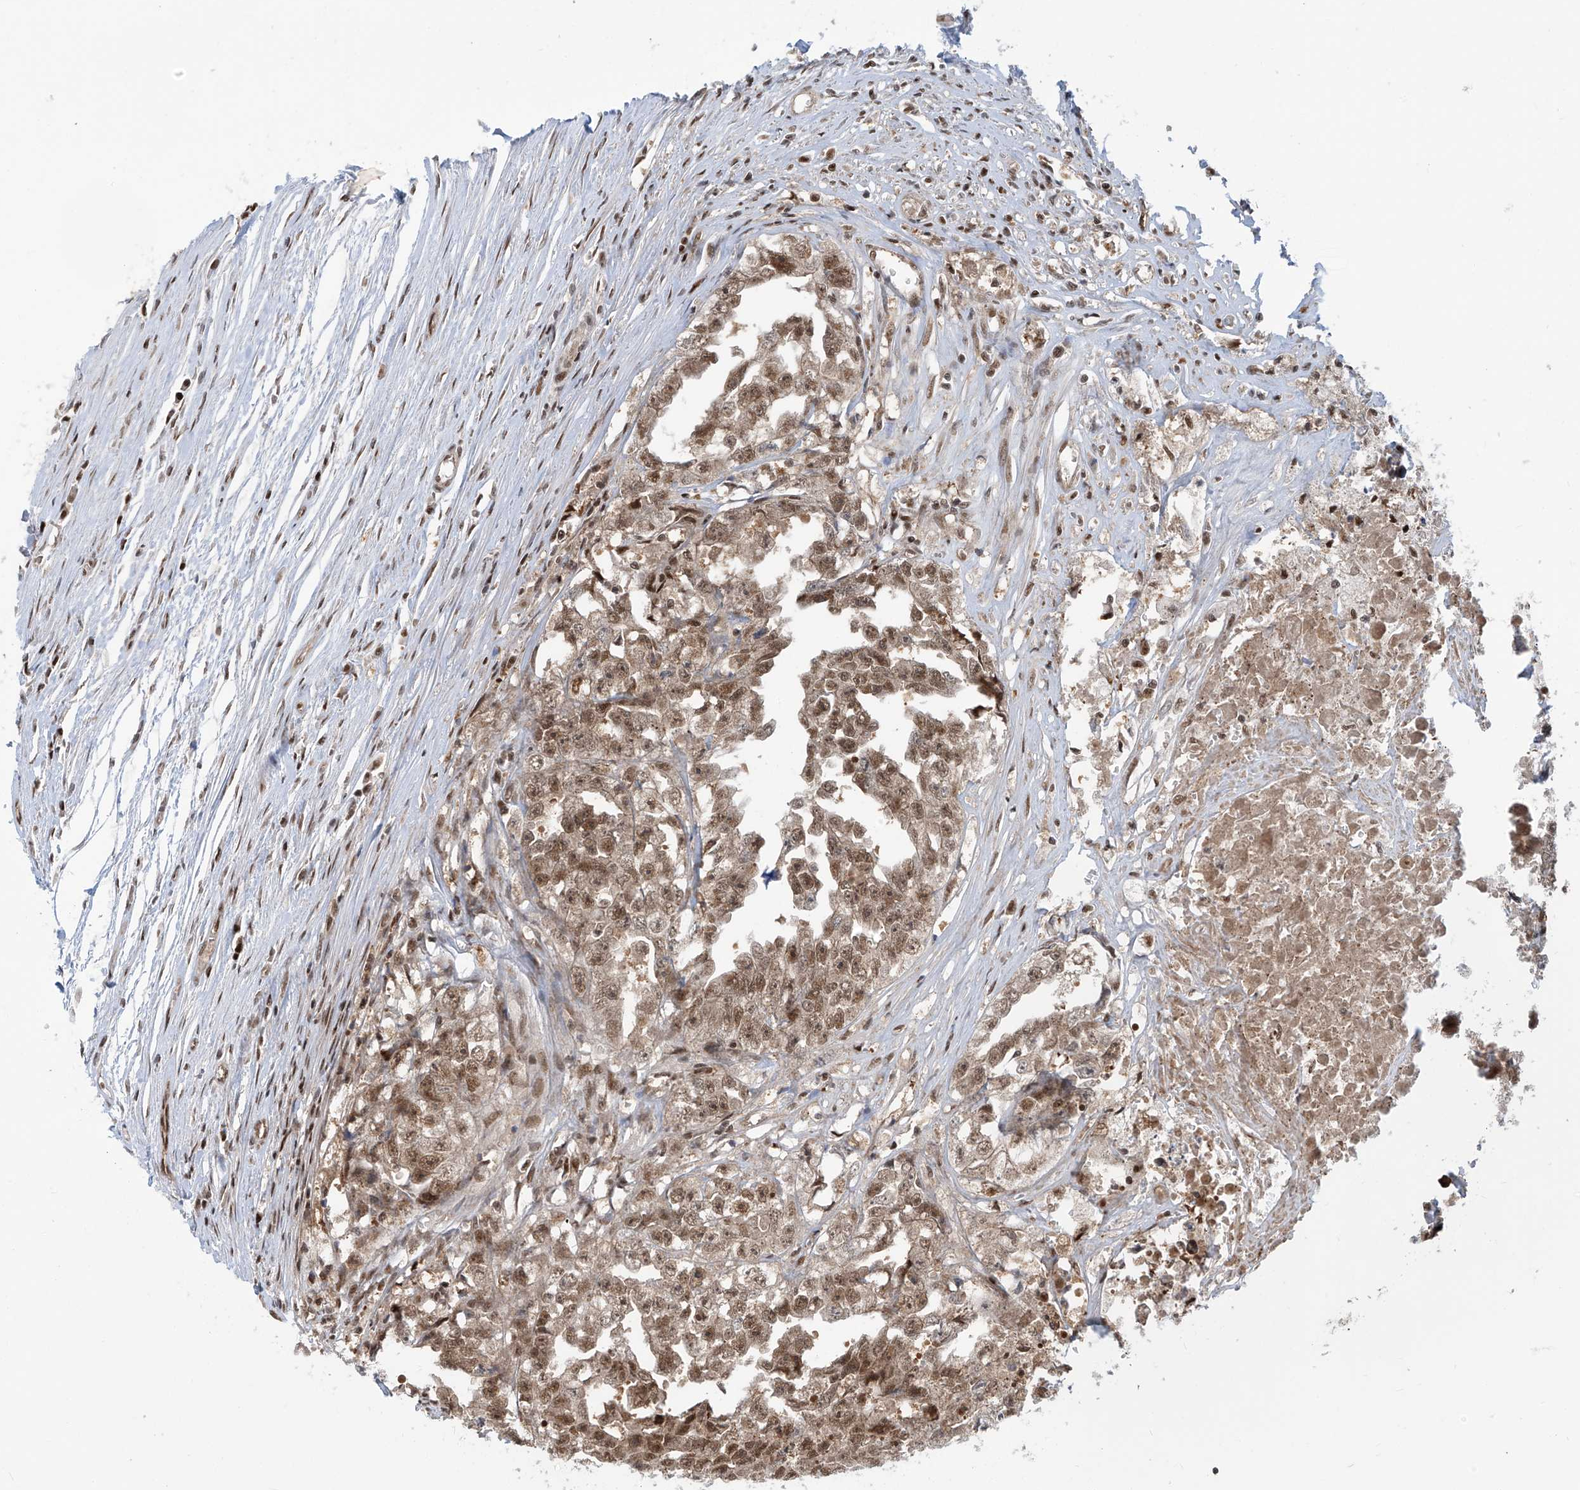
{"staining": {"intensity": "moderate", "quantity": ">75%", "location": "cytoplasmic/membranous,nuclear"}, "tissue": "testis cancer", "cell_type": "Tumor cells", "image_type": "cancer", "snomed": [{"axis": "morphology", "description": "Seminoma, NOS"}, {"axis": "morphology", "description": "Carcinoma, Embryonal, NOS"}, {"axis": "topography", "description": "Testis"}], "caption": "Protein expression analysis of testis cancer (seminoma) demonstrates moderate cytoplasmic/membranous and nuclear positivity in approximately >75% of tumor cells. (Stains: DAB in brown, nuclei in blue, Microscopy: brightfield microscopy at high magnification).", "gene": "LAGE3", "patient": {"sex": "male", "age": 43}}